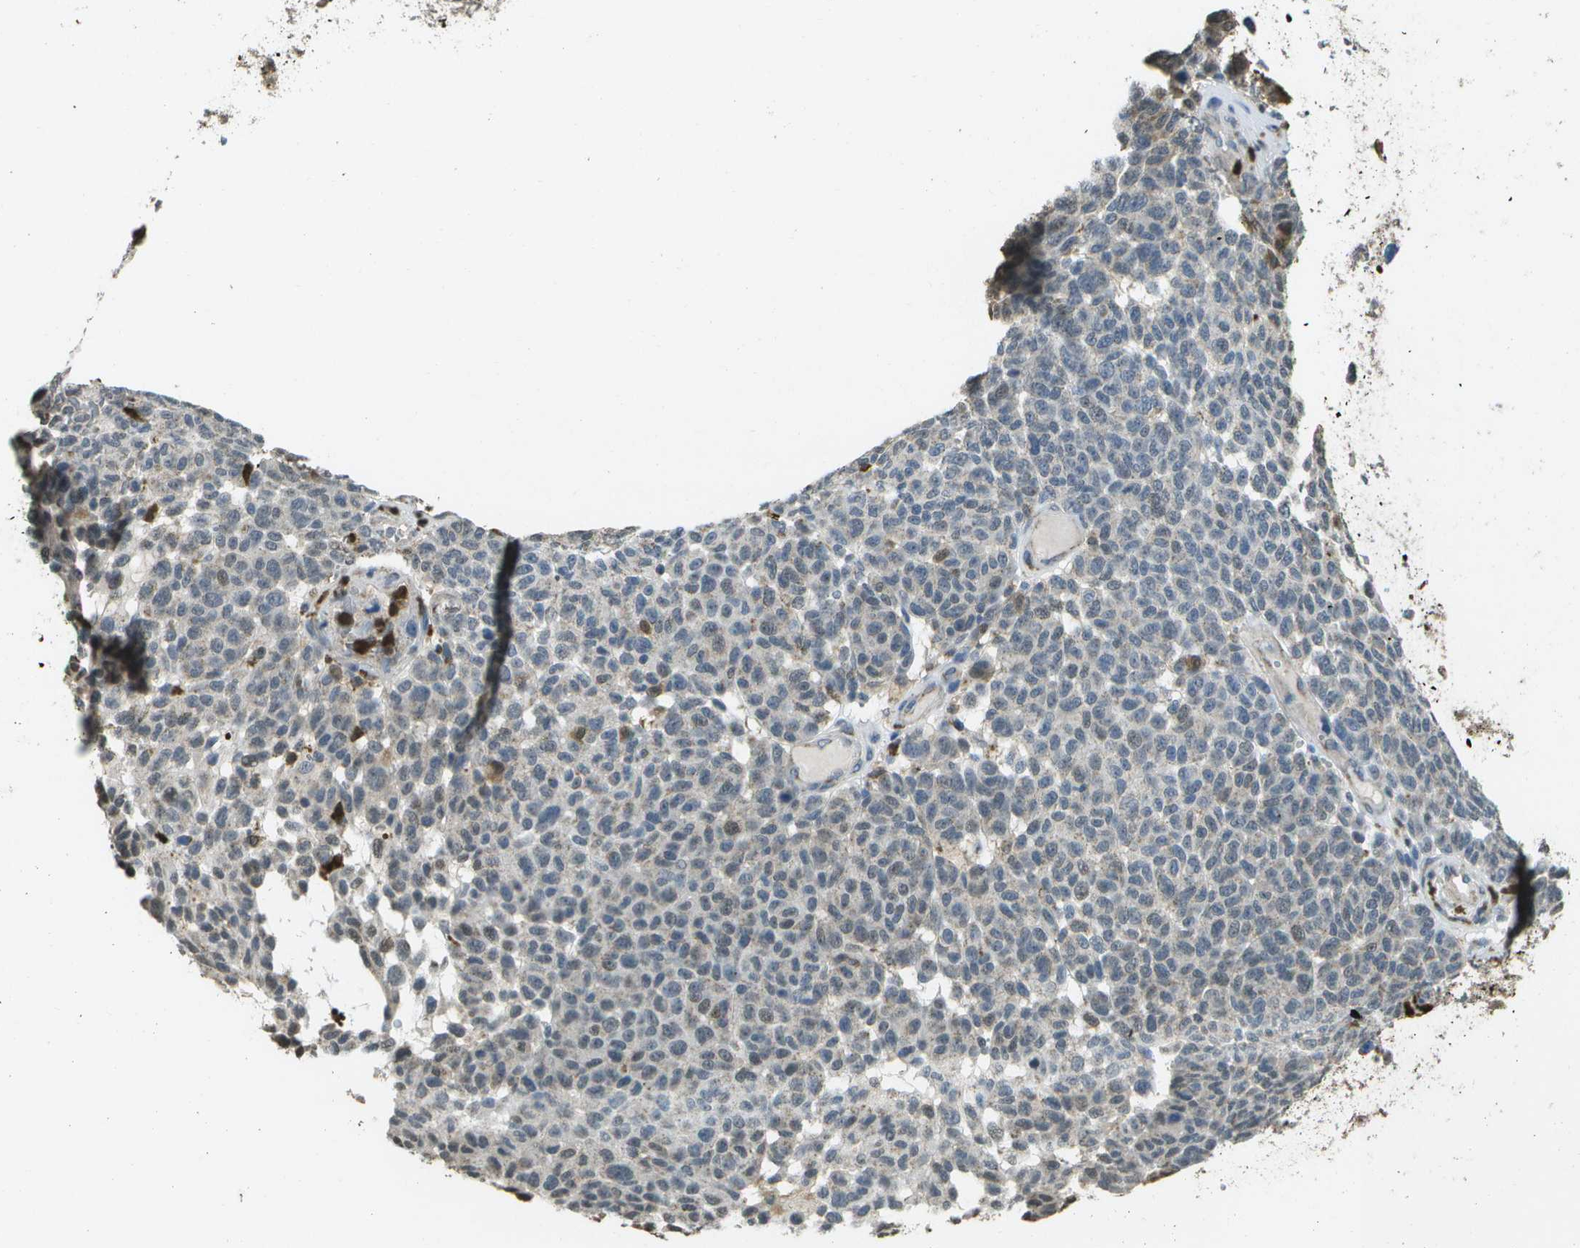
{"staining": {"intensity": "negative", "quantity": "none", "location": "none"}, "tissue": "melanoma", "cell_type": "Tumor cells", "image_type": "cancer", "snomed": [{"axis": "morphology", "description": "Malignant melanoma, NOS"}, {"axis": "topography", "description": "Skin"}], "caption": "The IHC histopathology image has no significant staining in tumor cells of malignant melanoma tissue.", "gene": "CACHD1", "patient": {"sex": "male", "age": 59}}